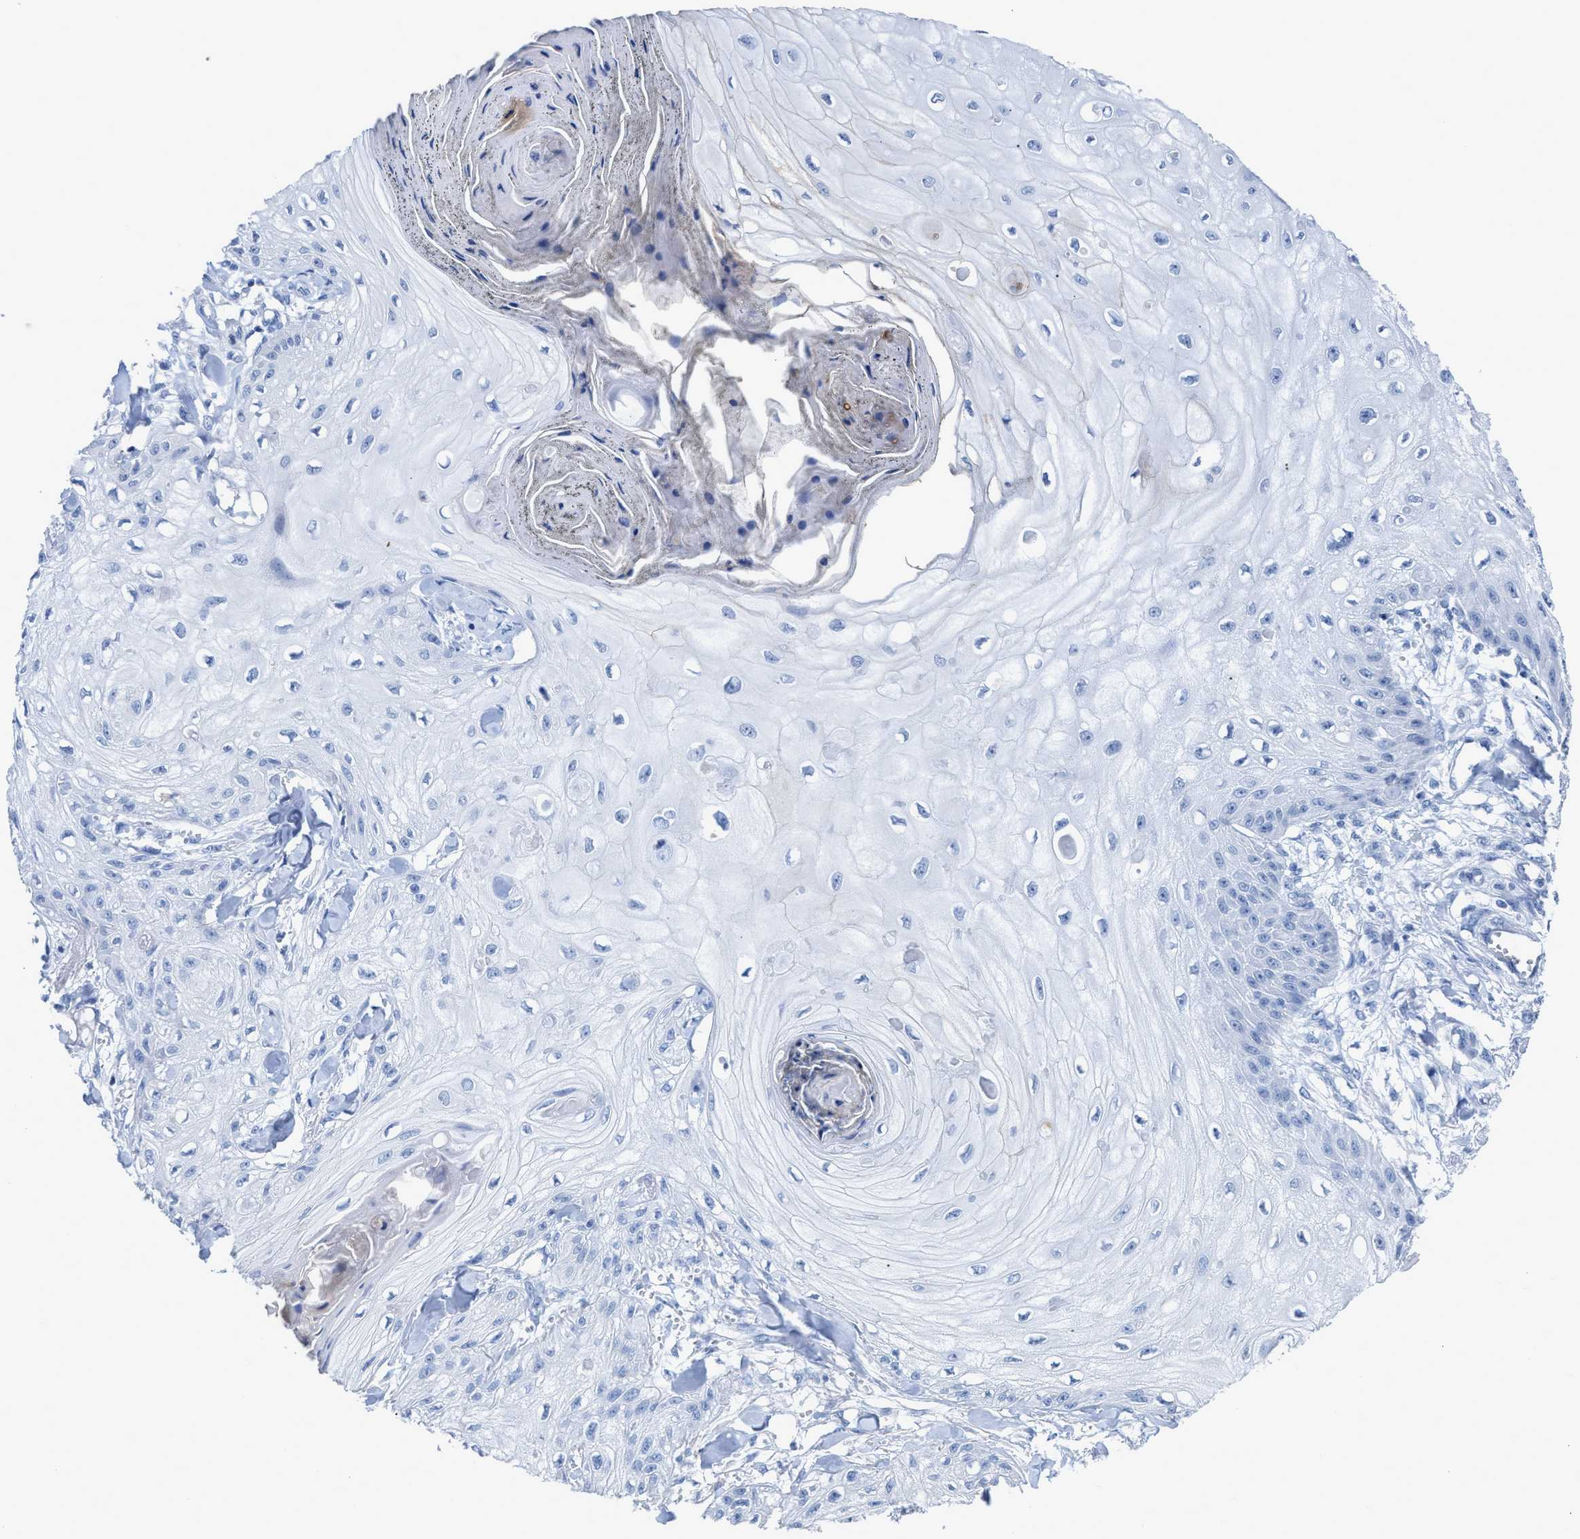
{"staining": {"intensity": "negative", "quantity": "none", "location": "none"}, "tissue": "skin cancer", "cell_type": "Tumor cells", "image_type": "cancer", "snomed": [{"axis": "morphology", "description": "Squamous cell carcinoma, NOS"}, {"axis": "topography", "description": "Skin"}], "caption": "Immunohistochemistry (IHC) photomicrograph of squamous cell carcinoma (skin) stained for a protein (brown), which reveals no positivity in tumor cells.", "gene": "CEACAM5", "patient": {"sex": "male", "age": 74}}